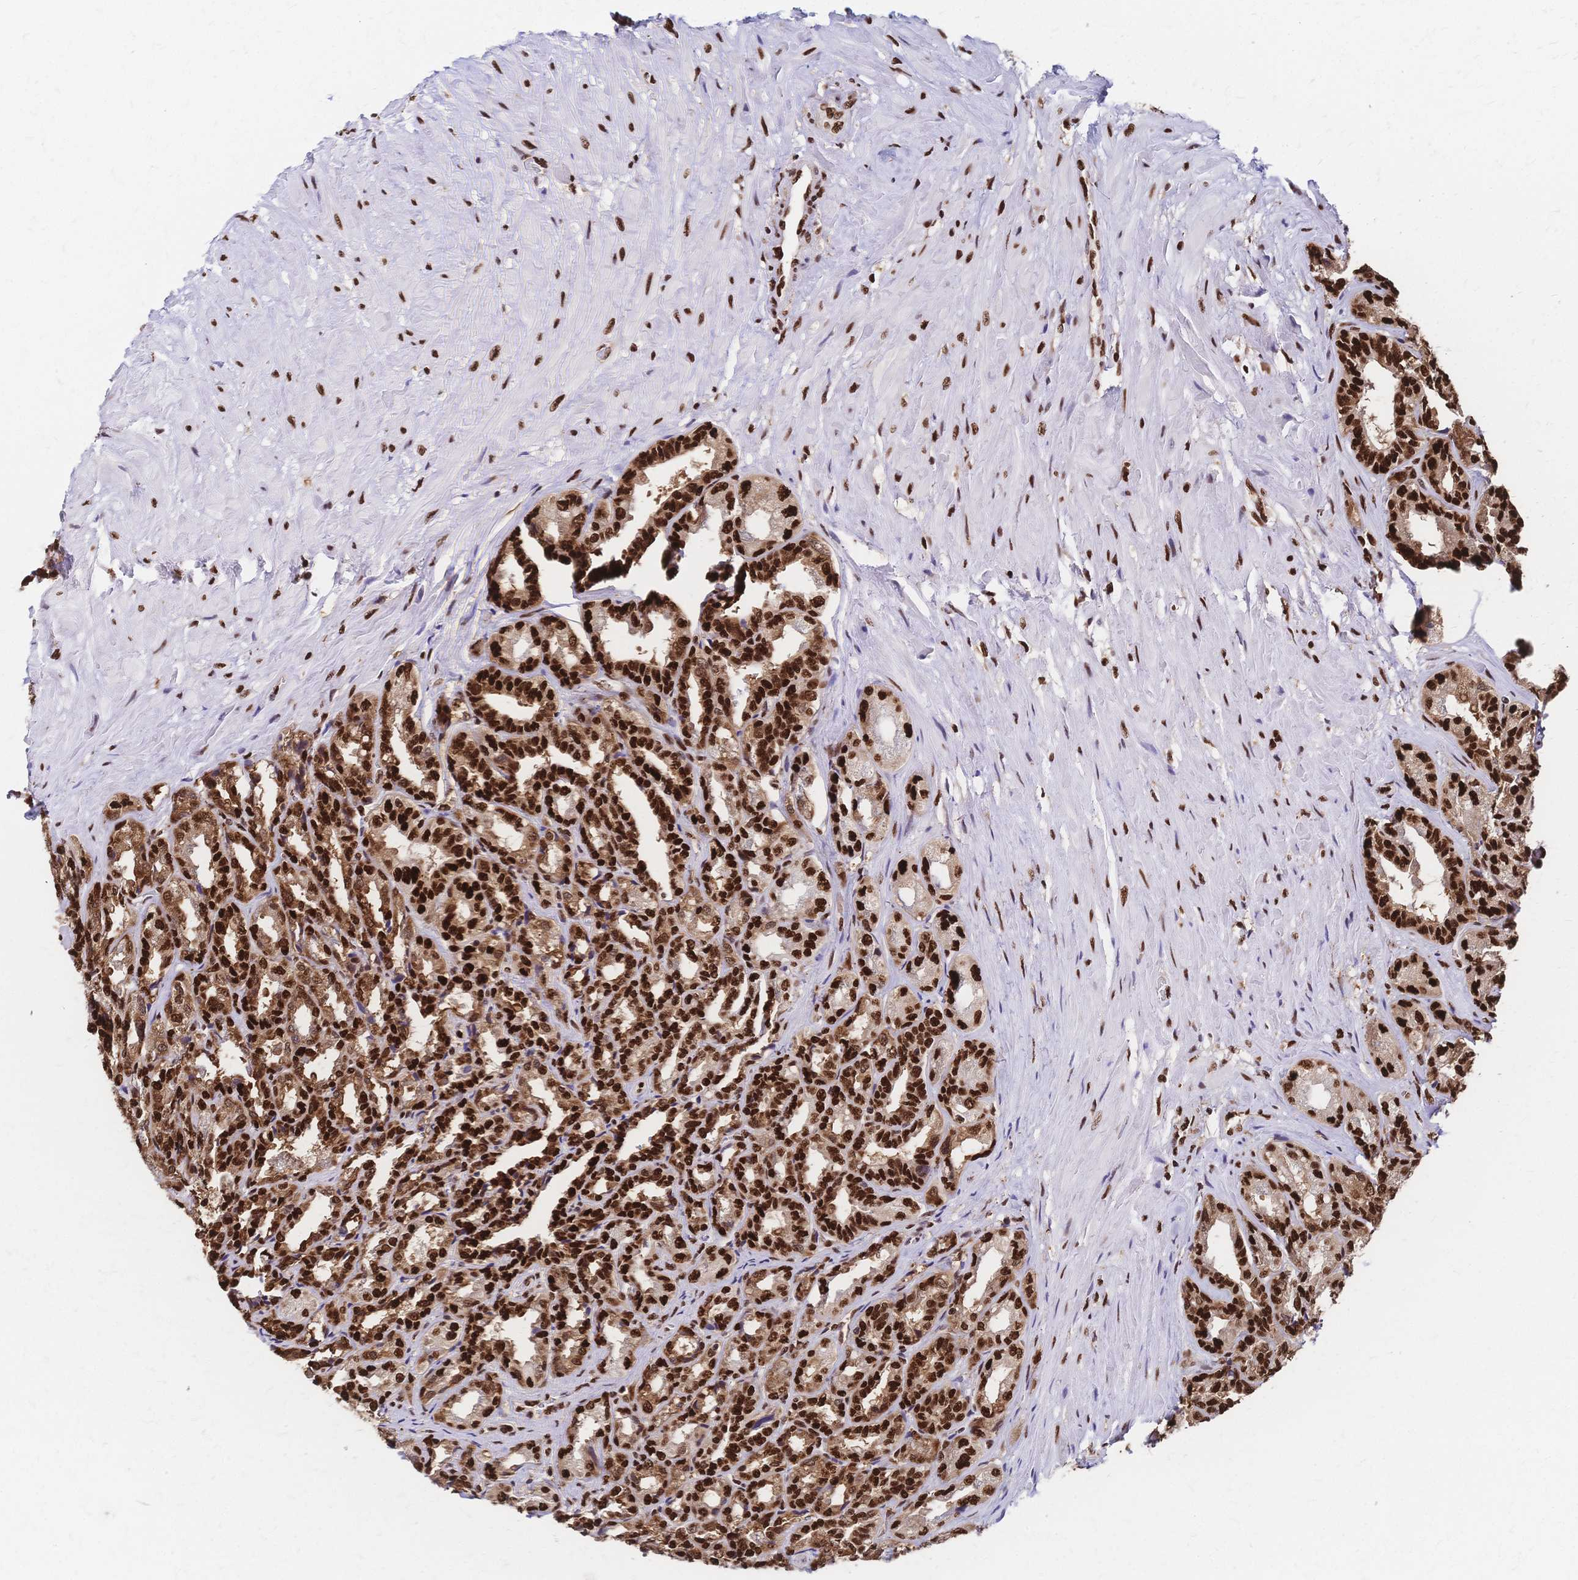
{"staining": {"intensity": "strong", "quantity": ">75%", "location": "nuclear"}, "tissue": "seminal vesicle", "cell_type": "Glandular cells", "image_type": "normal", "snomed": [{"axis": "morphology", "description": "Normal tissue, NOS"}, {"axis": "topography", "description": "Seminal veicle"}], "caption": "An image showing strong nuclear positivity in about >75% of glandular cells in benign seminal vesicle, as visualized by brown immunohistochemical staining.", "gene": "HDGF", "patient": {"sex": "male", "age": 68}}